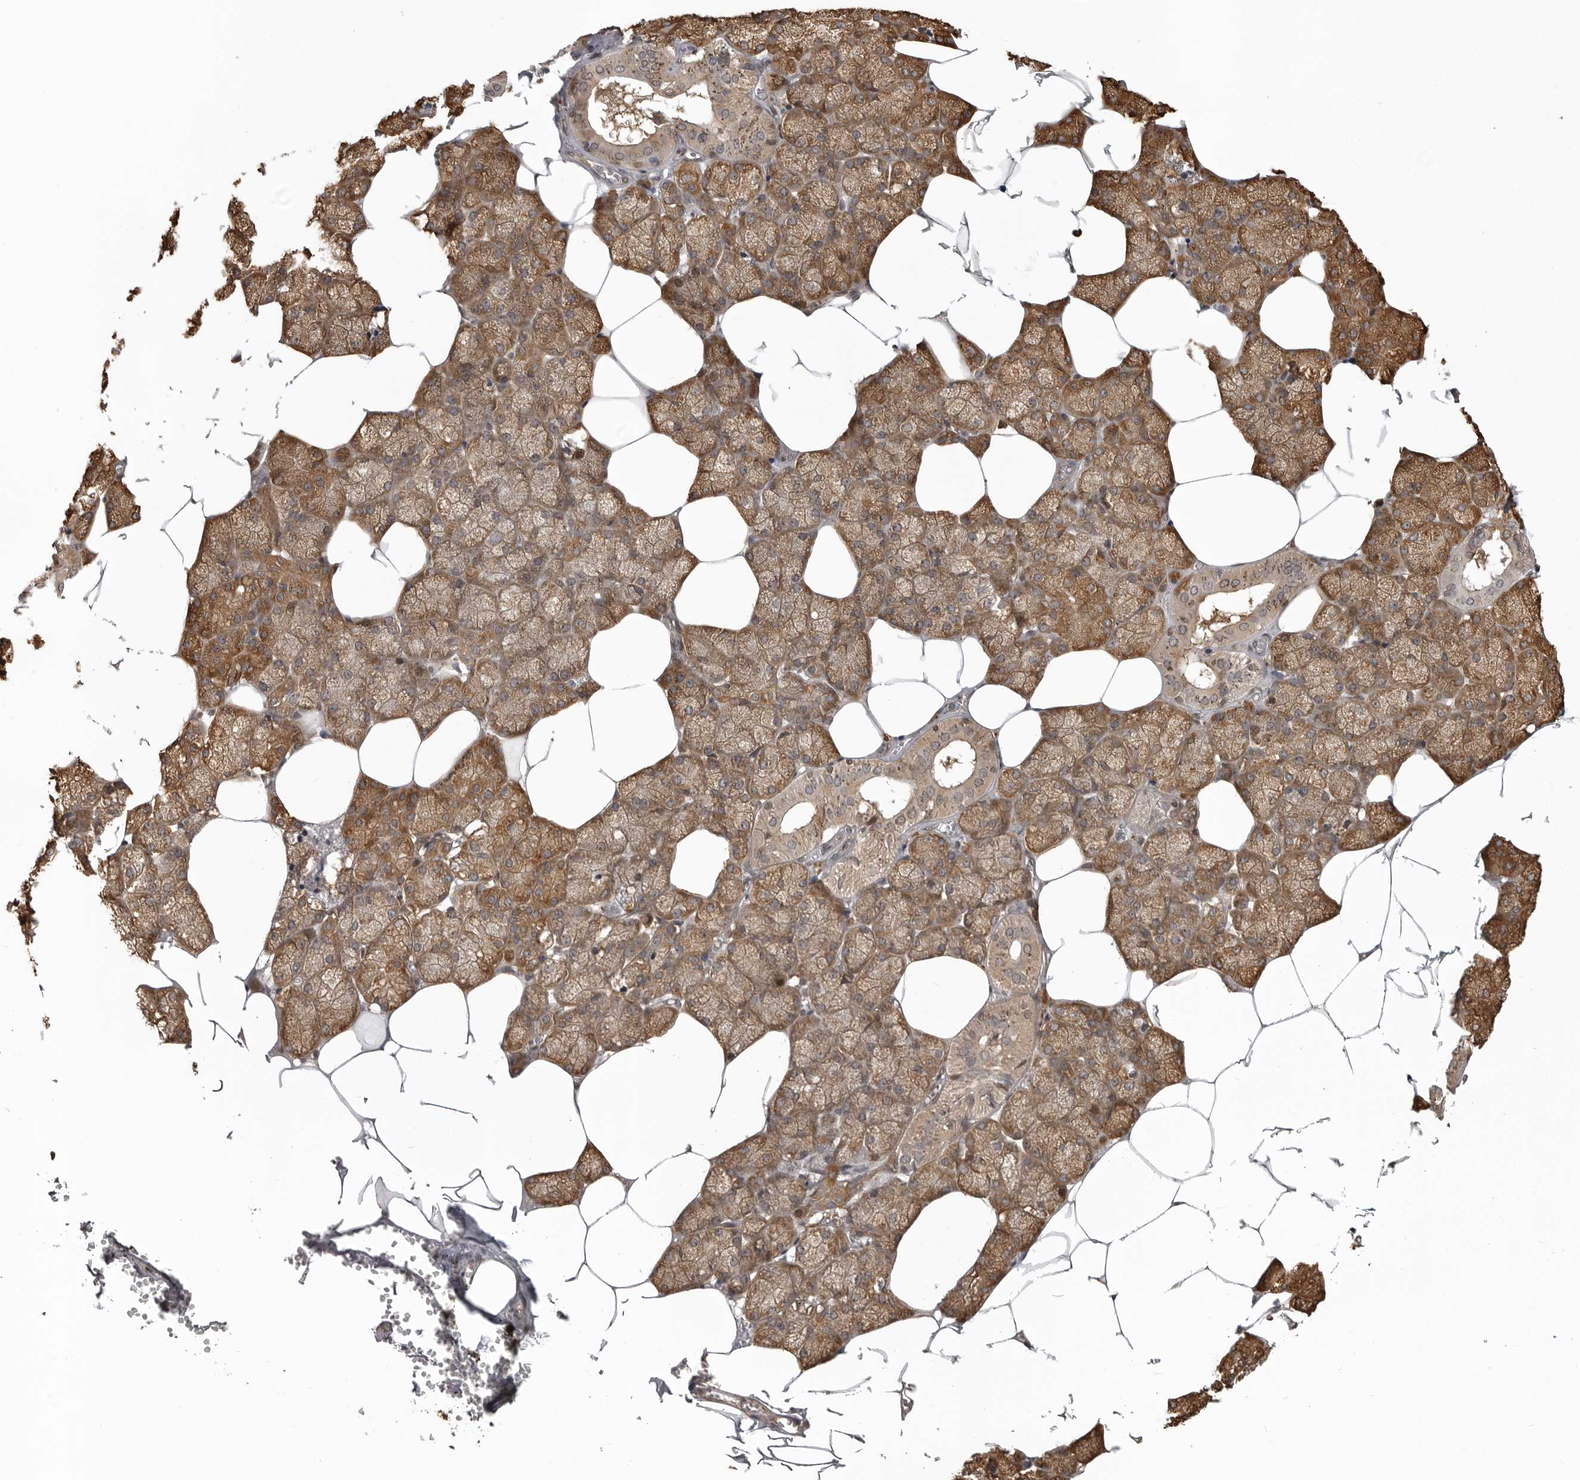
{"staining": {"intensity": "moderate", "quantity": ">75%", "location": "cytoplasmic/membranous,nuclear"}, "tissue": "salivary gland", "cell_type": "Glandular cells", "image_type": "normal", "snomed": [{"axis": "morphology", "description": "Normal tissue, NOS"}, {"axis": "topography", "description": "Salivary gland"}], "caption": "IHC of unremarkable salivary gland exhibits medium levels of moderate cytoplasmic/membranous,nuclear expression in about >75% of glandular cells. The protein of interest is stained brown, and the nuclei are stained in blue (DAB IHC with brightfield microscopy, high magnification).", "gene": "SNX16", "patient": {"sex": "male", "age": 62}}